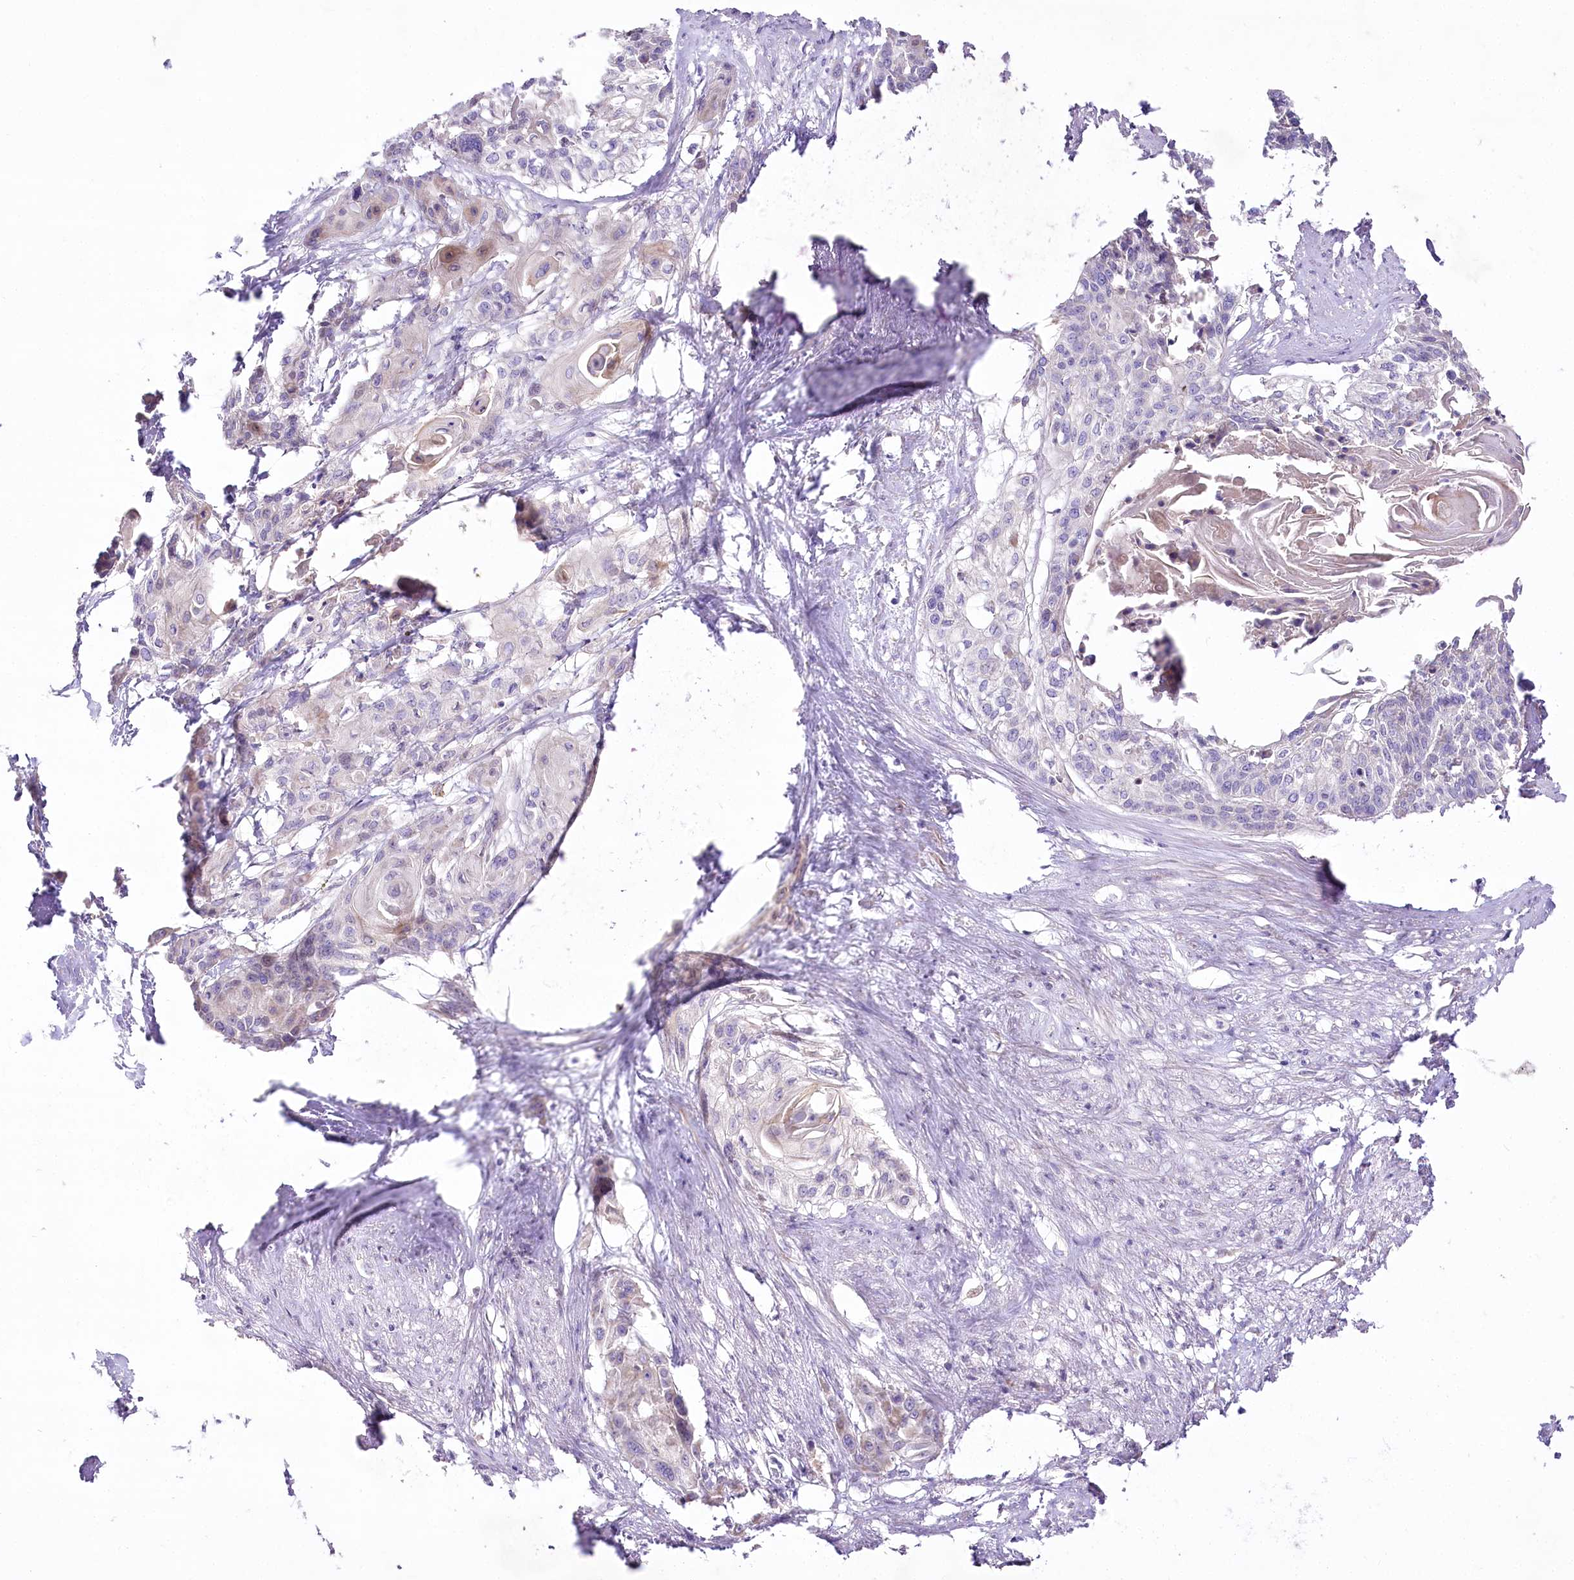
{"staining": {"intensity": "weak", "quantity": "<25%", "location": "cytoplasmic/membranous"}, "tissue": "cervical cancer", "cell_type": "Tumor cells", "image_type": "cancer", "snomed": [{"axis": "morphology", "description": "Squamous cell carcinoma, NOS"}, {"axis": "topography", "description": "Cervix"}], "caption": "Immunohistochemistry image of neoplastic tissue: squamous cell carcinoma (cervical) stained with DAB exhibits no significant protein positivity in tumor cells.", "gene": "LRRC14B", "patient": {"sex": "female", "age": 57}}